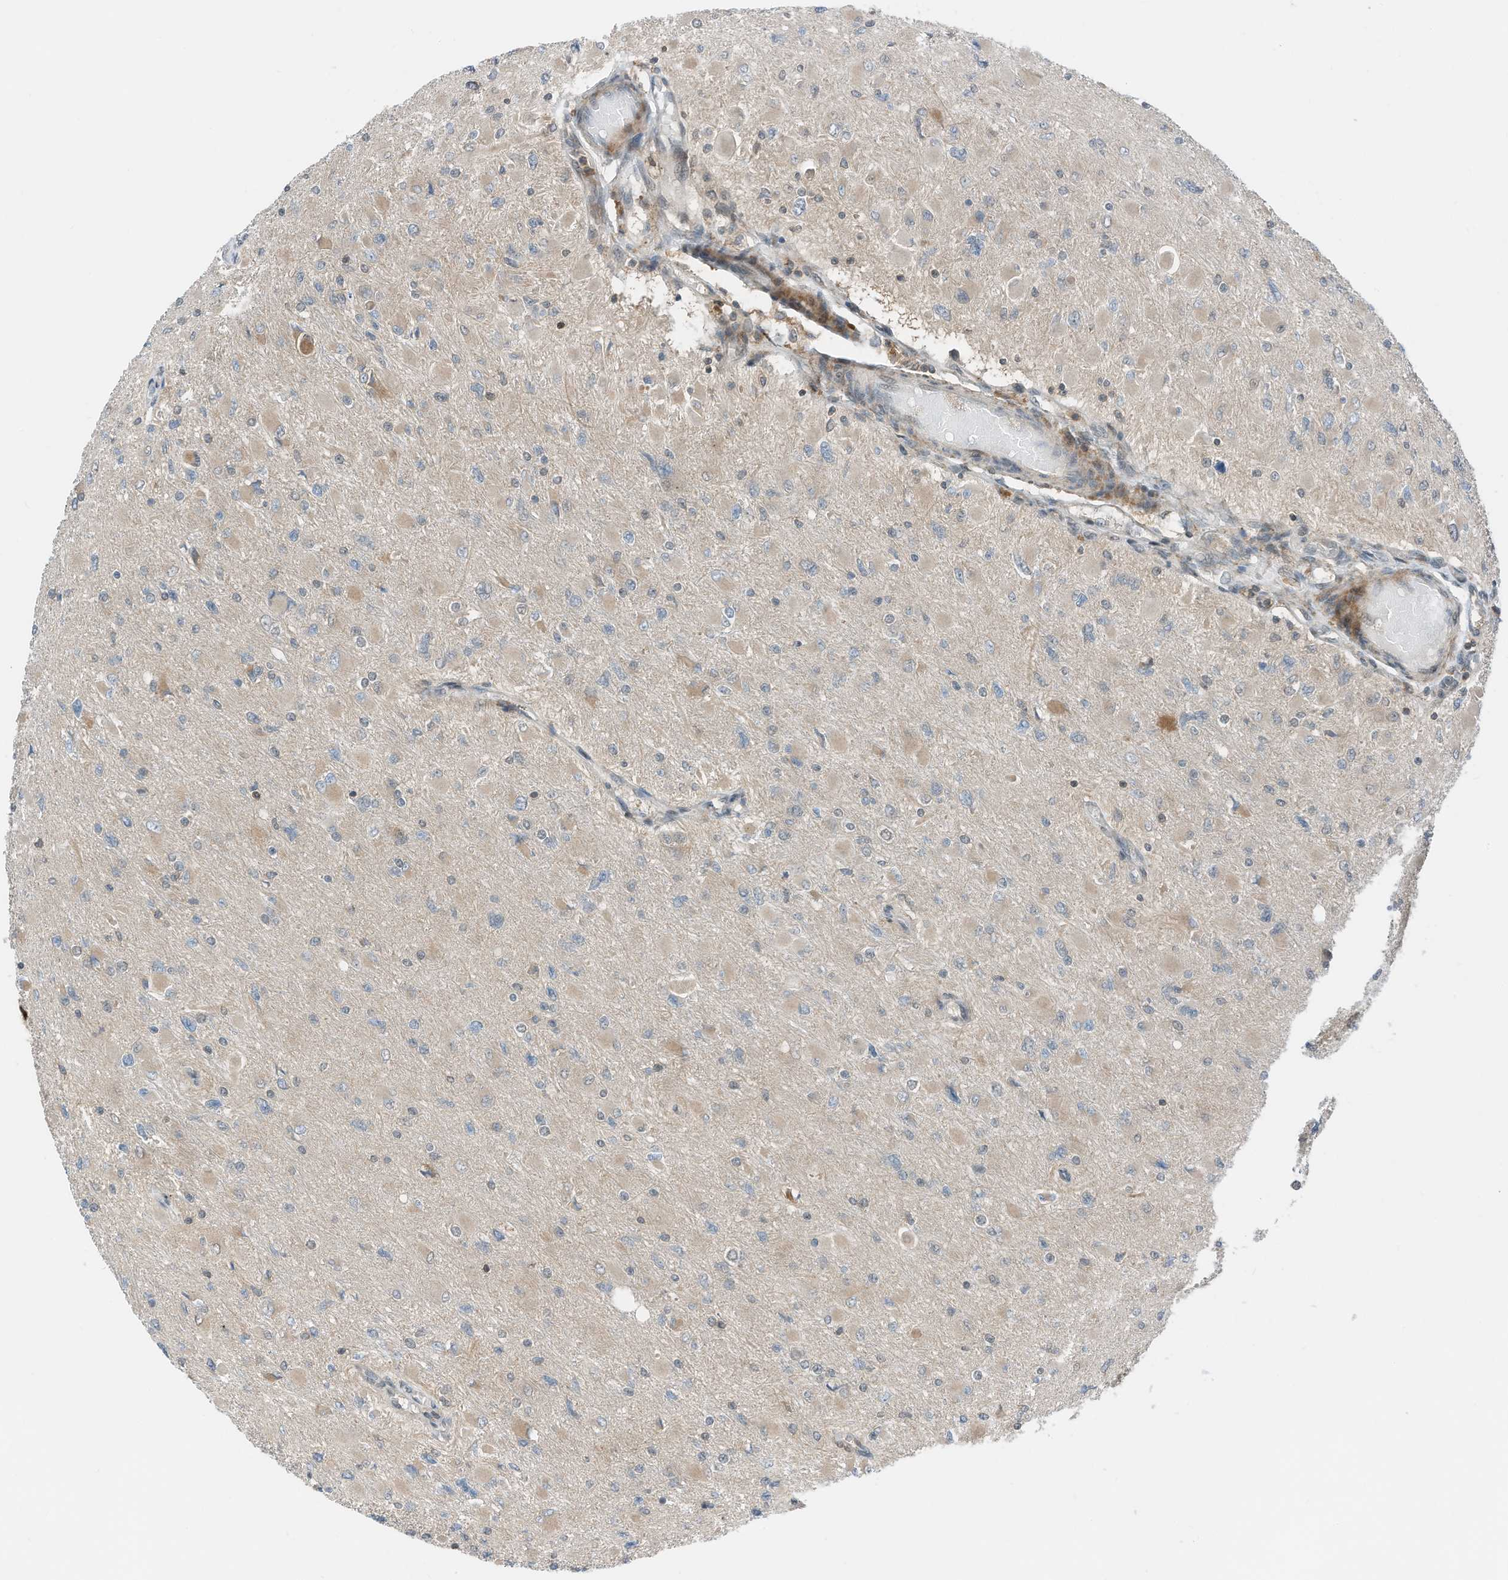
{"staining": {"intensity": "negative", "quantity": "none", "location": "none"}, "tissue": "glioma", "cell_type": "Tumor cells", "image_type": "cancer", "snomed": [{"axis": "morphology", "description": "Glioma, malignant, High grade"}, {"axis": "topography", "description": "Cerebral cortex"}], "caption": "Immunohistochemistry photomicrograph of malignant glioma (high-grade) stained for a protein (brown), which shows no expression in tumor cells. (DAB (3,3'-diaminobenzidine) immunohistochemistry visualized using brightfield microscopy, high magnification).", "gene": "RMND1", "patient": {"sex": "female", "age": 36}}